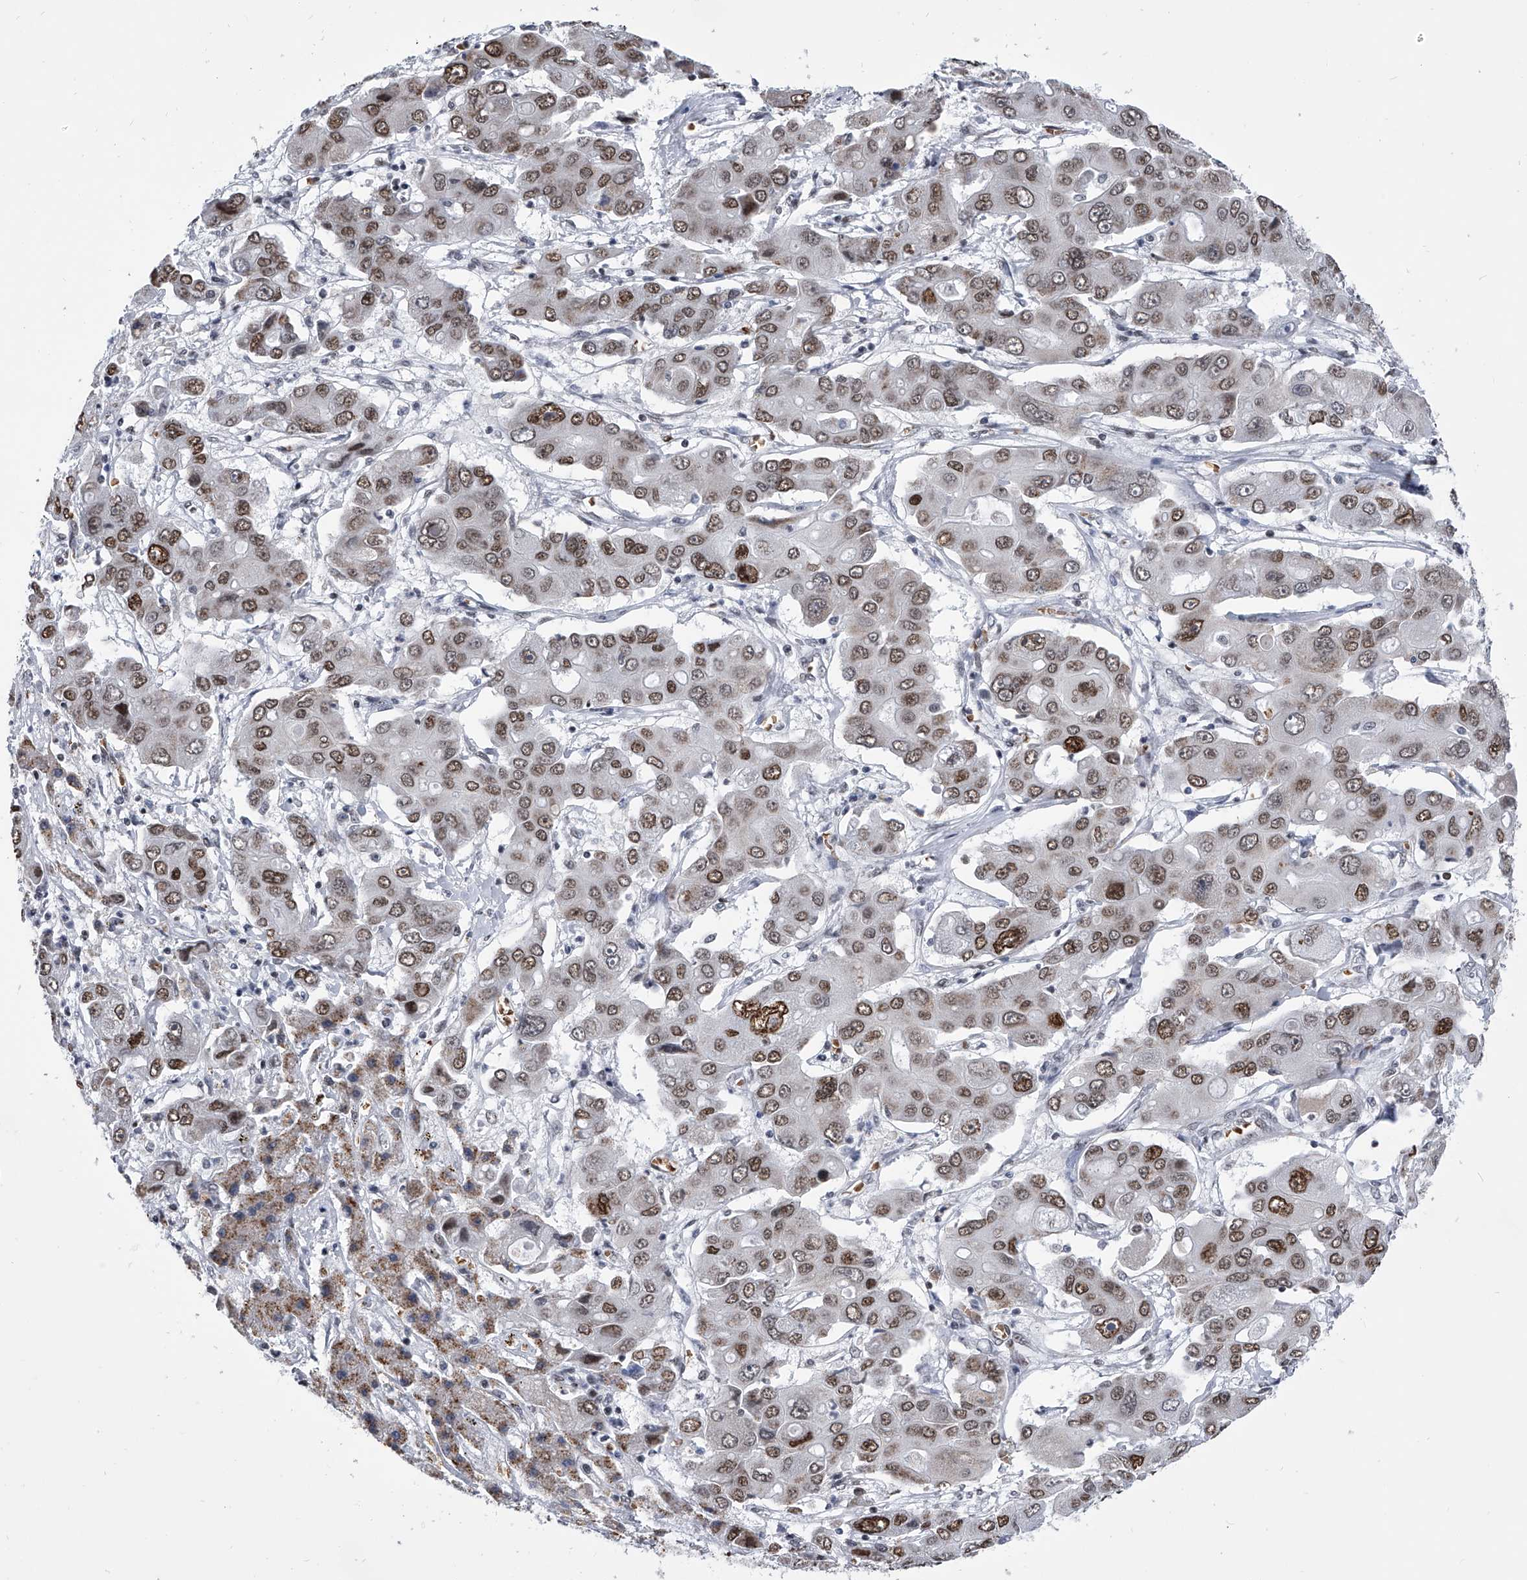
{"staining": {"intensity": "moderate", "quantity": ">75%", "location": "nuclear"}, "tissue": "liver cancer", "cell_type": "Tumor cells", "image_type": "cancer", "snomed": [{"axis": "morphology", "description": "Cholangiocarcinoma"}, {"axis": "topography", "description": "Liver"}], "caption": "Tumor cells show moderate nuclear expression in approximately >75% of cells in liver cancer (cholangiocarcinoma).", "gene": "SIM2", "patient": {"sex": "male", "age": 67}}